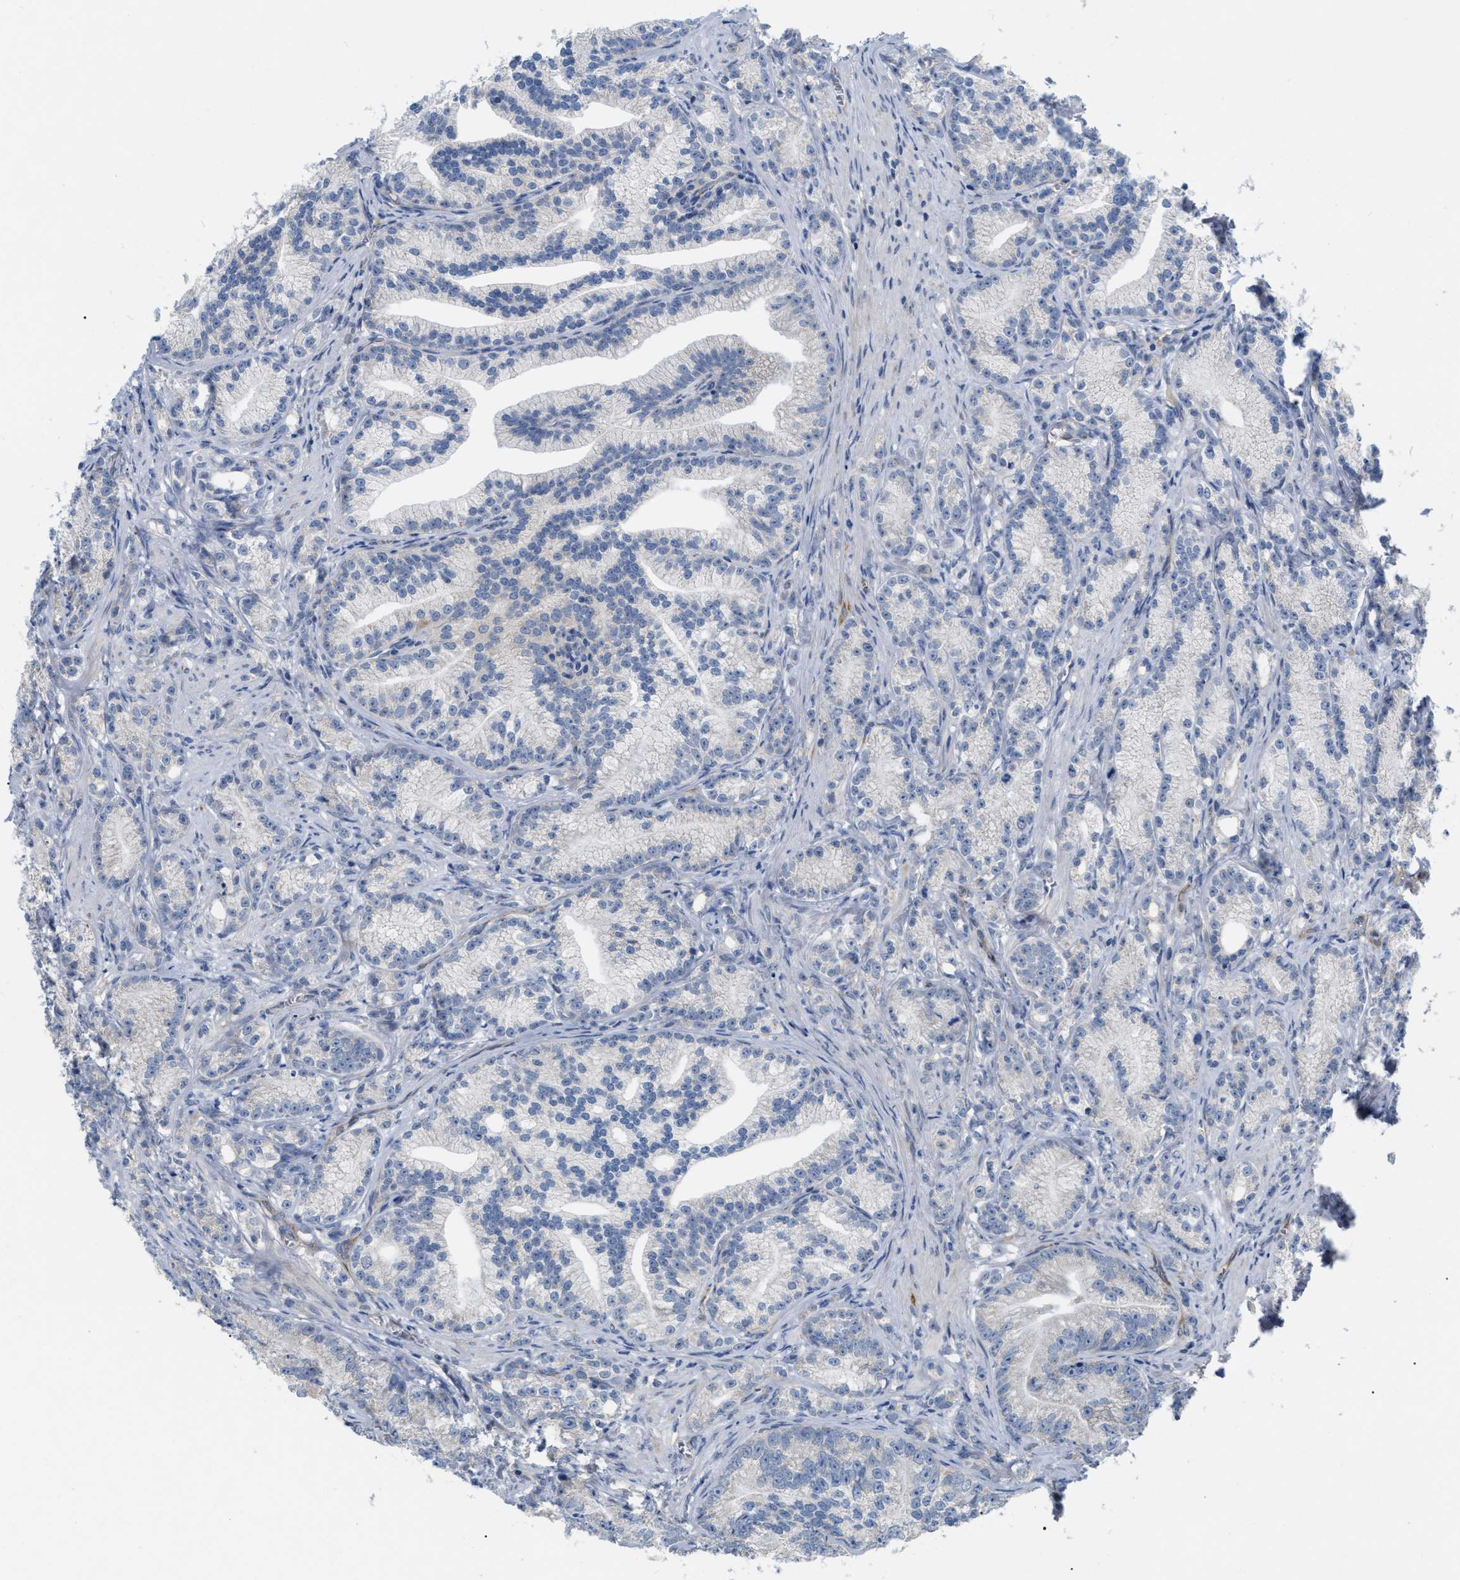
{"staining": {"intensity": "negative", "quantity": "none", "location": "none"}, "tissue": "prostate cancer", "cell_type": "Tumor cells", "image_type": "cancer", "snomed": [{"axis": "morphology", "description": "Adenocarcinoma, Low grade"}, {"axis": "topography", "description": "Prostate"}], "caption": "Immunohistochemical staining of human prostate cancer (adenocarcinoma (low-grade)) shows no significant expression in tumor cells.", "gene": "DHX58", "patient": {"sex": "male", "age": 89}}